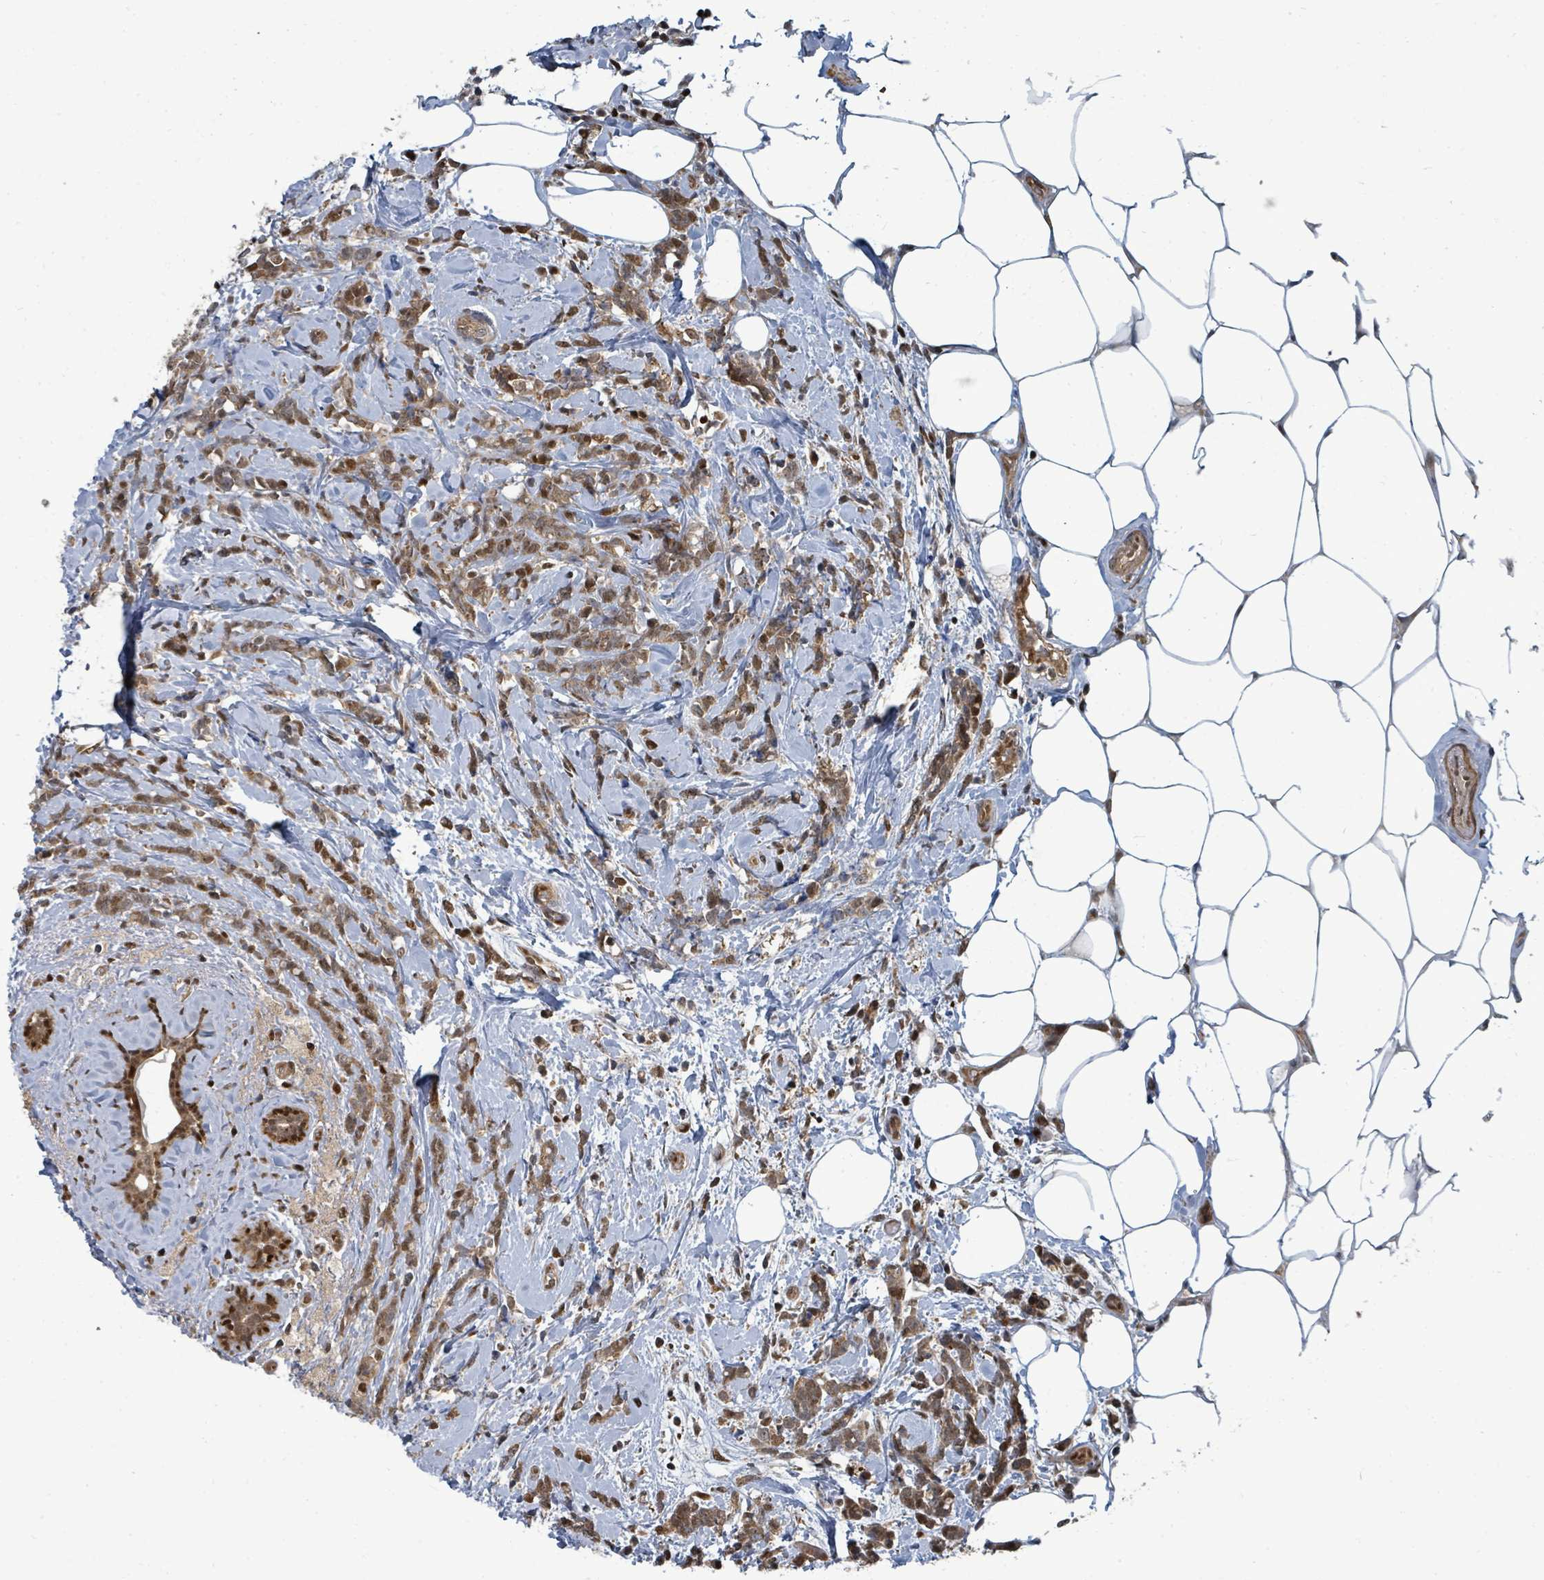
{"staining": {"intensity": "moderate", "quantity": ">75%", "location": "cytoplasmic/membranous"}, "tissue": "breast cancer", "cell_type": "Tumor cells", "image_type": "cancer", "snomed": [{"axis": "morphology", "description": "Lobular carcinoma"}, {"axis": "topography", "description": "Breast"}], "caption": "Brown immunohistochemical staining in breast cancer (lobular carcinoma) shows moderate cytoplasmic/membranous positivity in about >75% of tumor cells.", "gene": "TRDMT1", "patient": {"sex": "female", "age": 58}}